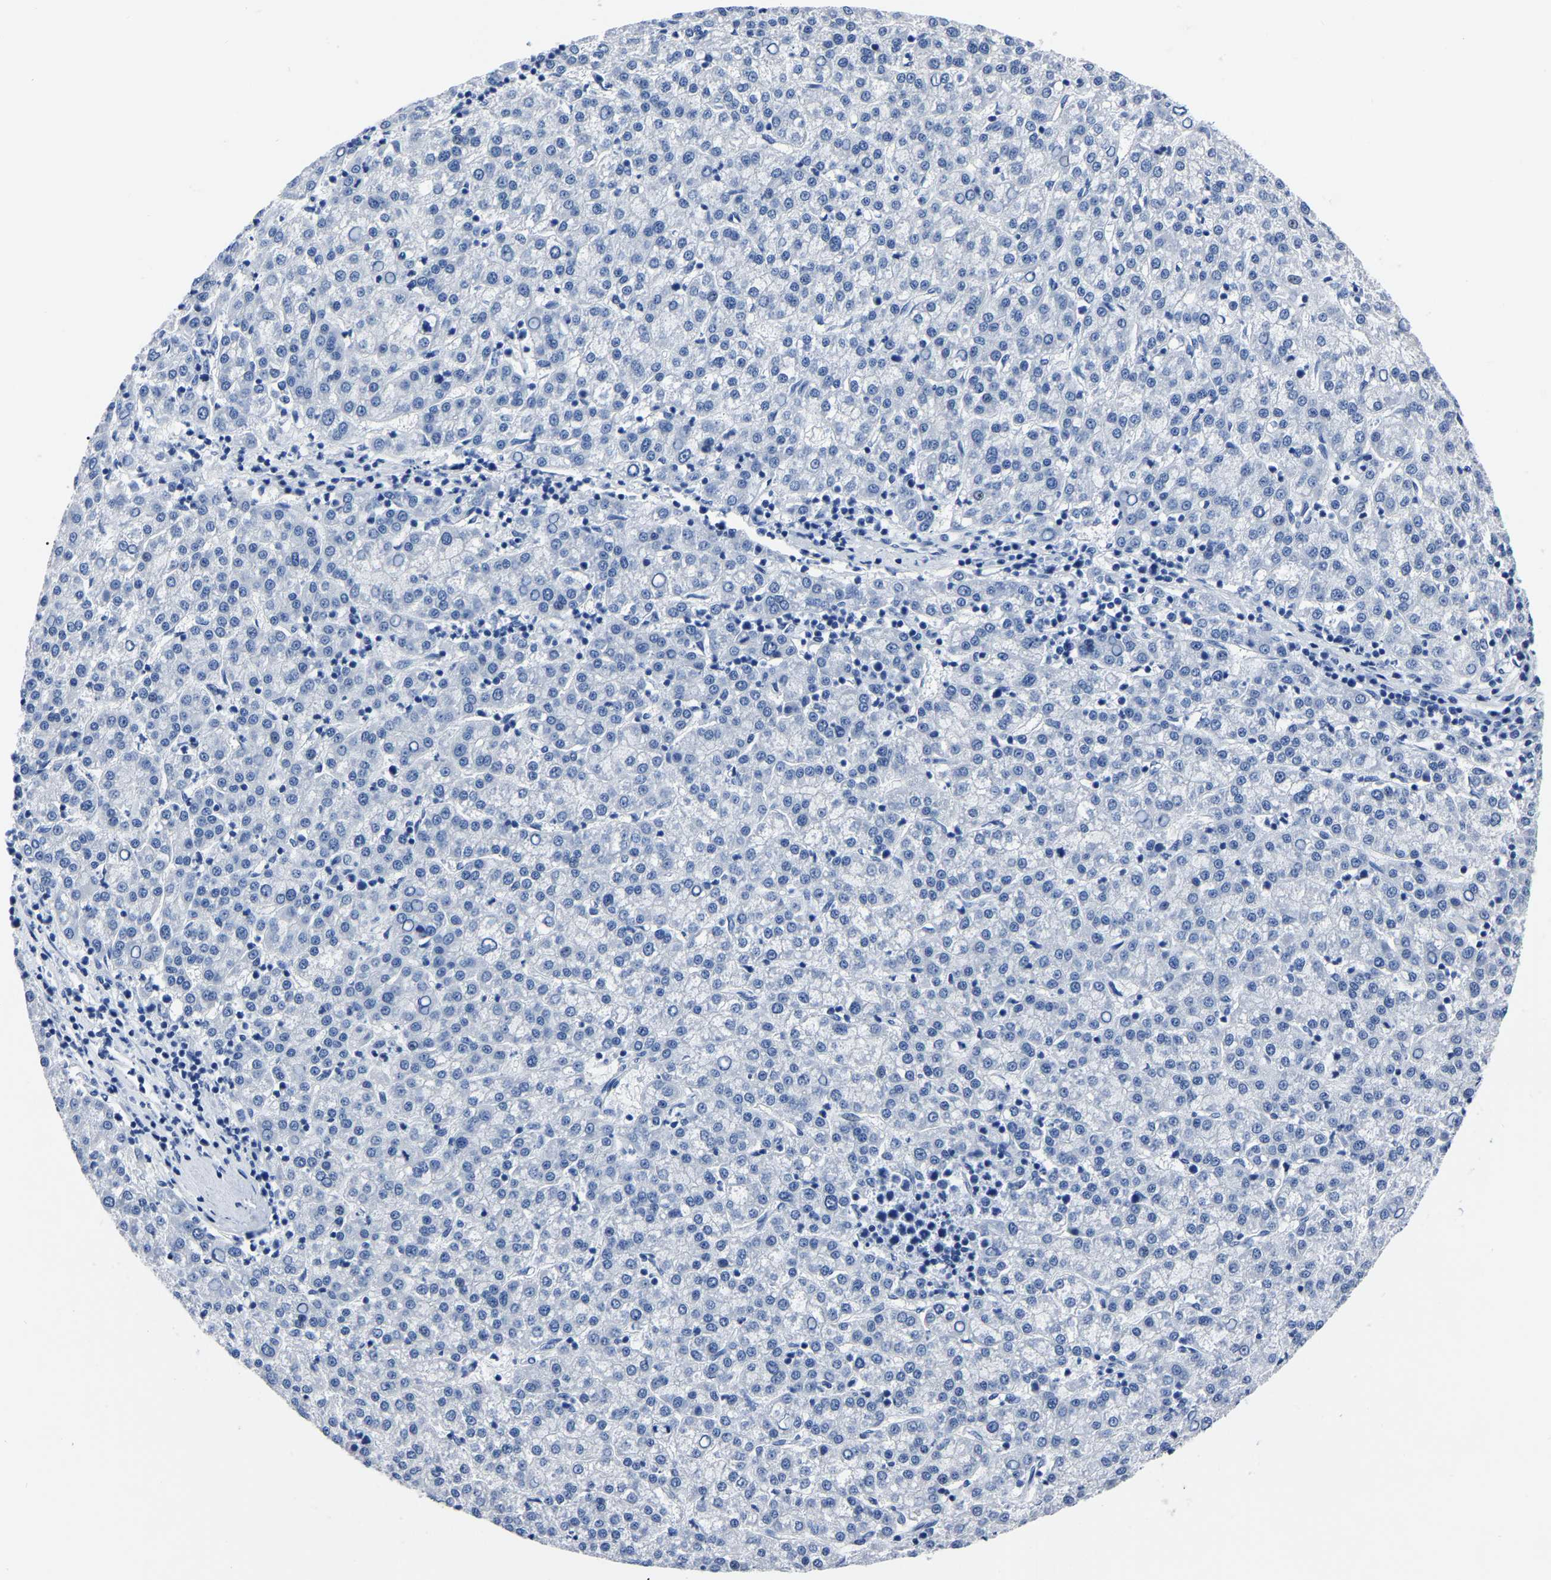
{"staining": {"intensity": "negative", "quantity": "none", "location": "none"}, "tissue": "liver cancer", "cell_type": "Tumor cells", "image_type": "cancer", "snomed": [{"axis": "morphology", "description": "Carcinoma, Hepatocellular, NOS"}, {"axis": "topography", "description": "Liver"}], "caption": "Immunohistochemistry (IHC) of human hepatocellular carcinoma (liver) exhibits no staining in tumor cells.", "gene": "IMPG2", "patient": {"sex": "female", "age": 58}}